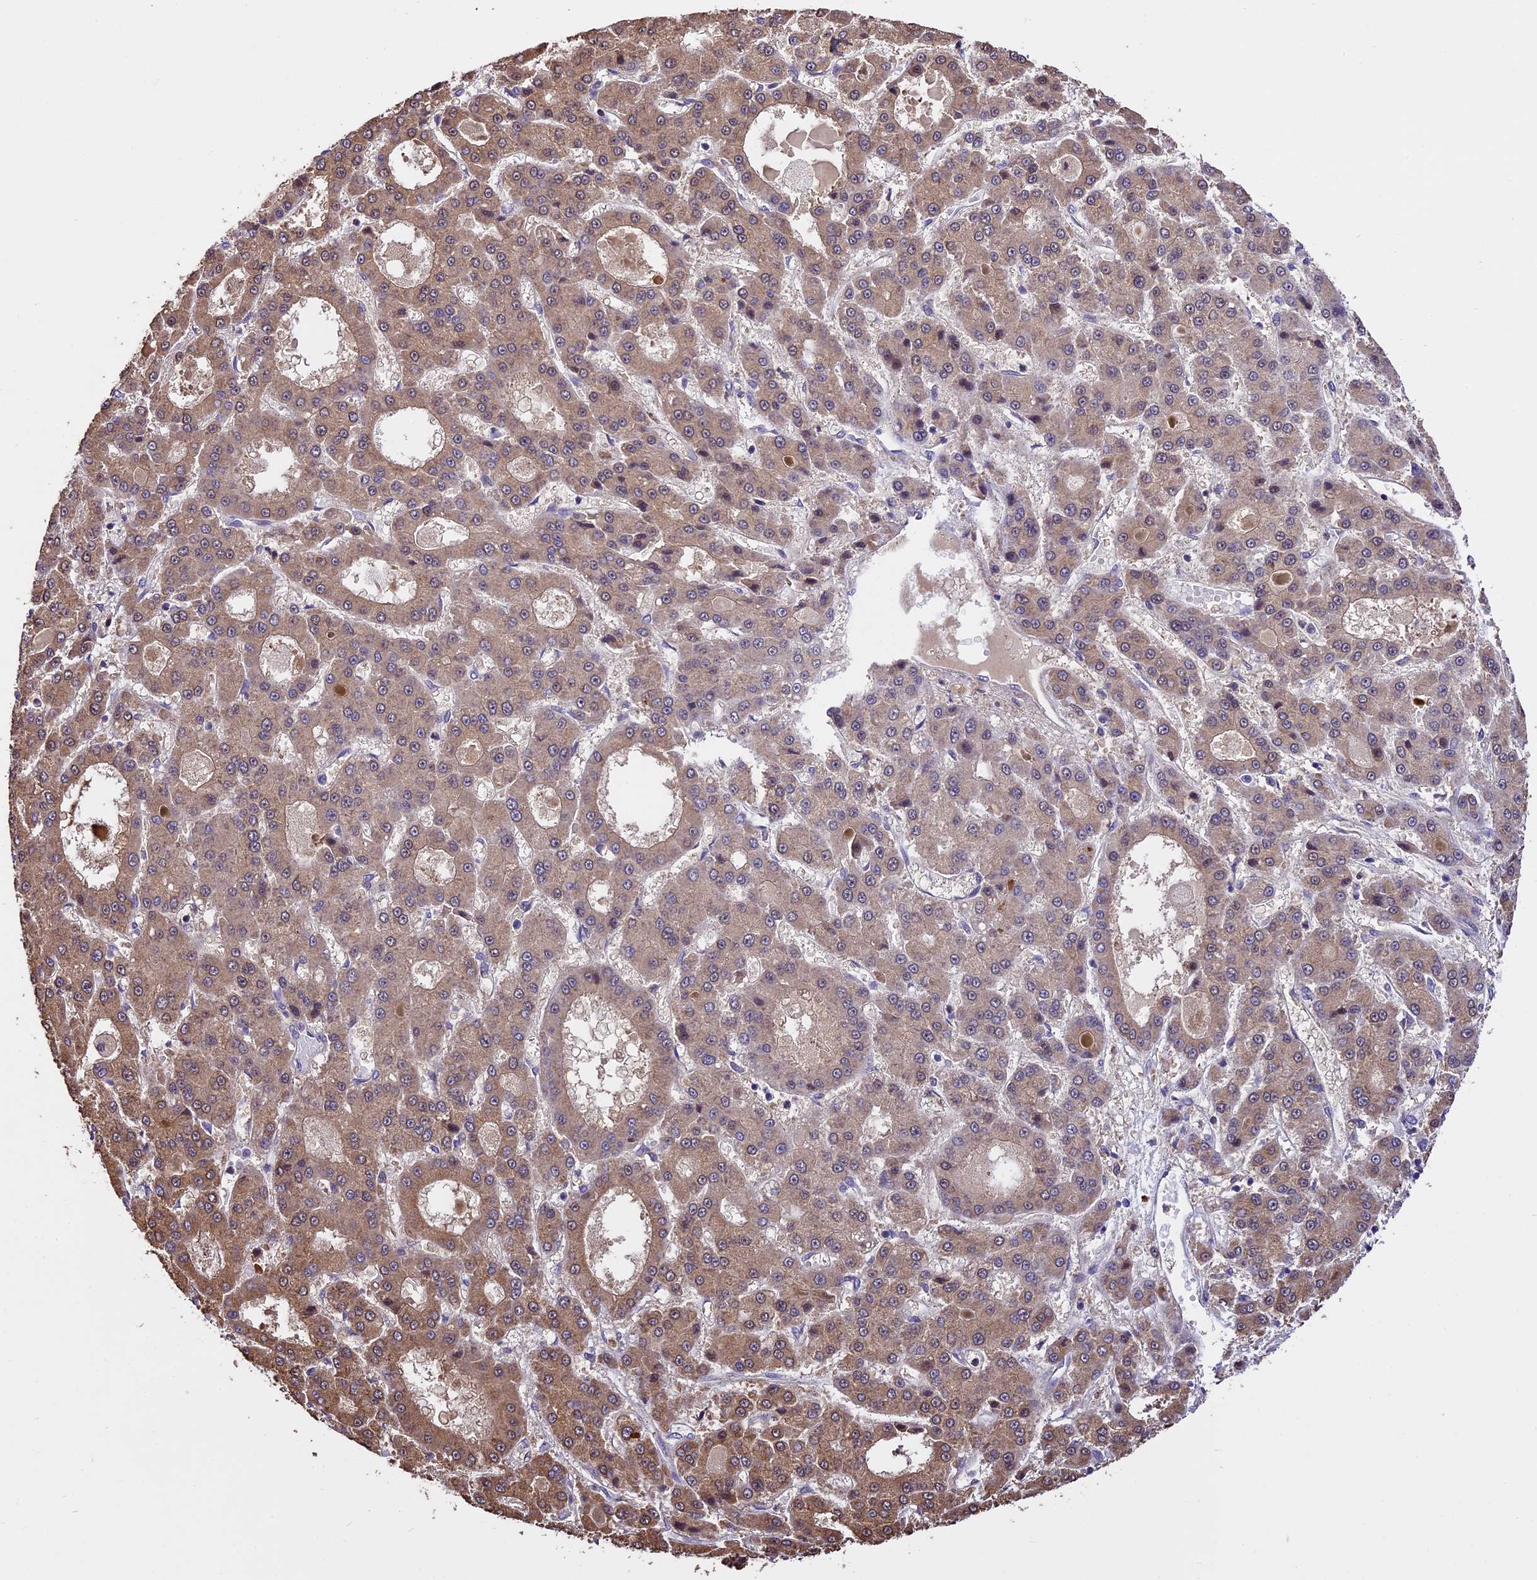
{"staining": {"intensity": "moderate", "quantity": ">75%", "location": "cytoplasmic/membranous"}, "tissue": "liver cancer", "cell_type": "Tumor cells", "image_type": "cancer", "snomed": [{"axis": "morphology", "description": "Carcinoma, Hepatocellular, NOS"}, {"axis": "topography", "description": "Liver"}], "caption": "Immunohistochemical staining of human liver hepatocellular carcinoma demonstrates medium levels of moderate cytoplasmic/membranous protein staining in about >75% of tumor cells.", "gene": "ABCC10", "patient": {"sex": "male", "age": 70}}